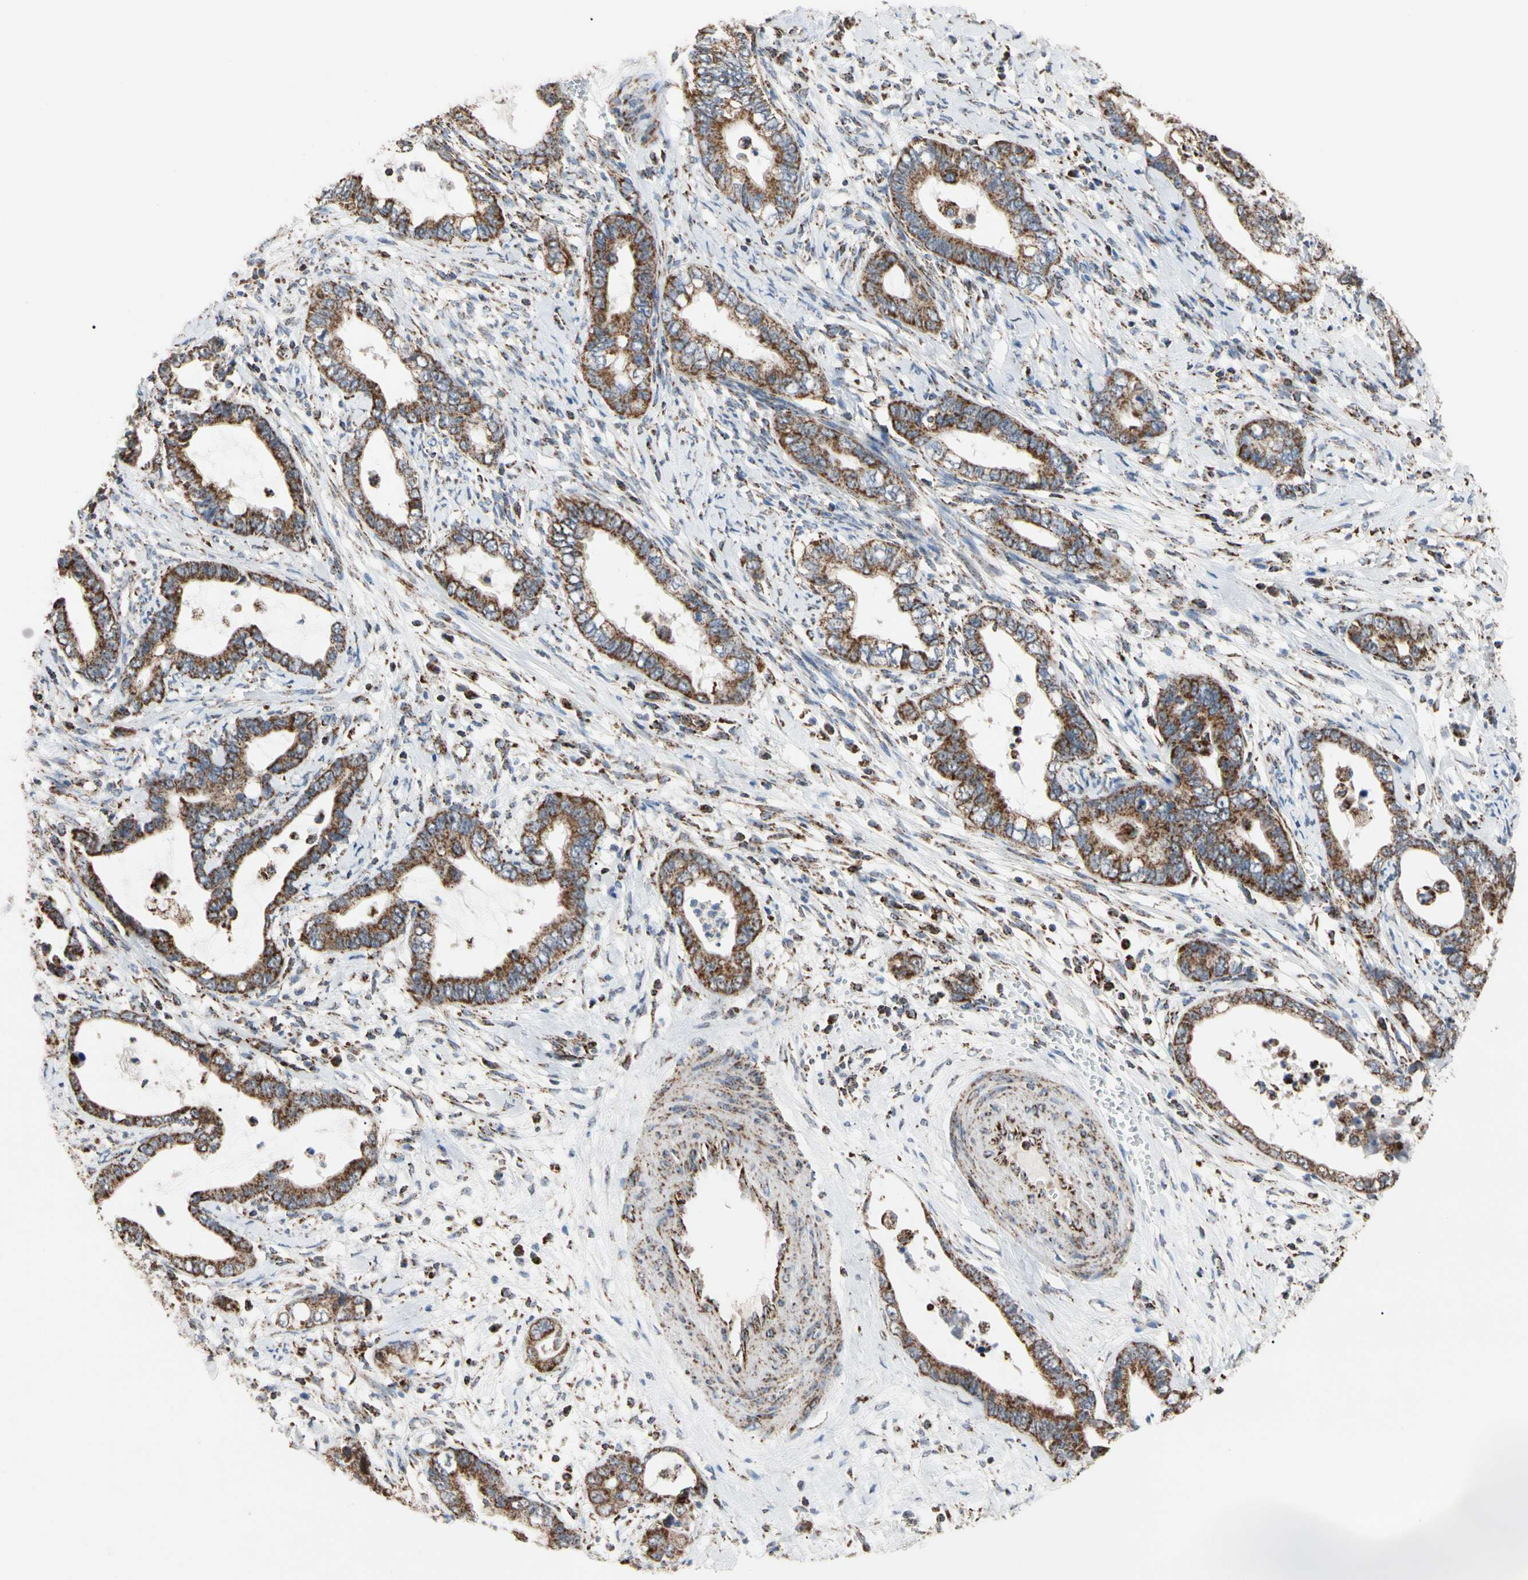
{"staining": {"intensity": "strong", "quantity": ">75%", "location": "cytoplasmic/membranous"}, "tissue": "cervical cancer", "cell_type": "Tumor cells", "image_type": "cancer", "snomed": [{"axis": "morphology", "description": "Adenocarcinoma, NOS"}, {"axis": "topography", "description": "Cervix"}], "caption": "A micrograph showing strong cytoplasmic/membranous expression in about >75% of tumor cells in cervical adenocarcinoma, as visualized by brown immunohistochemical staining.", "gene": "FAM110B", "patient": {"sex": "female", "age": 44}}